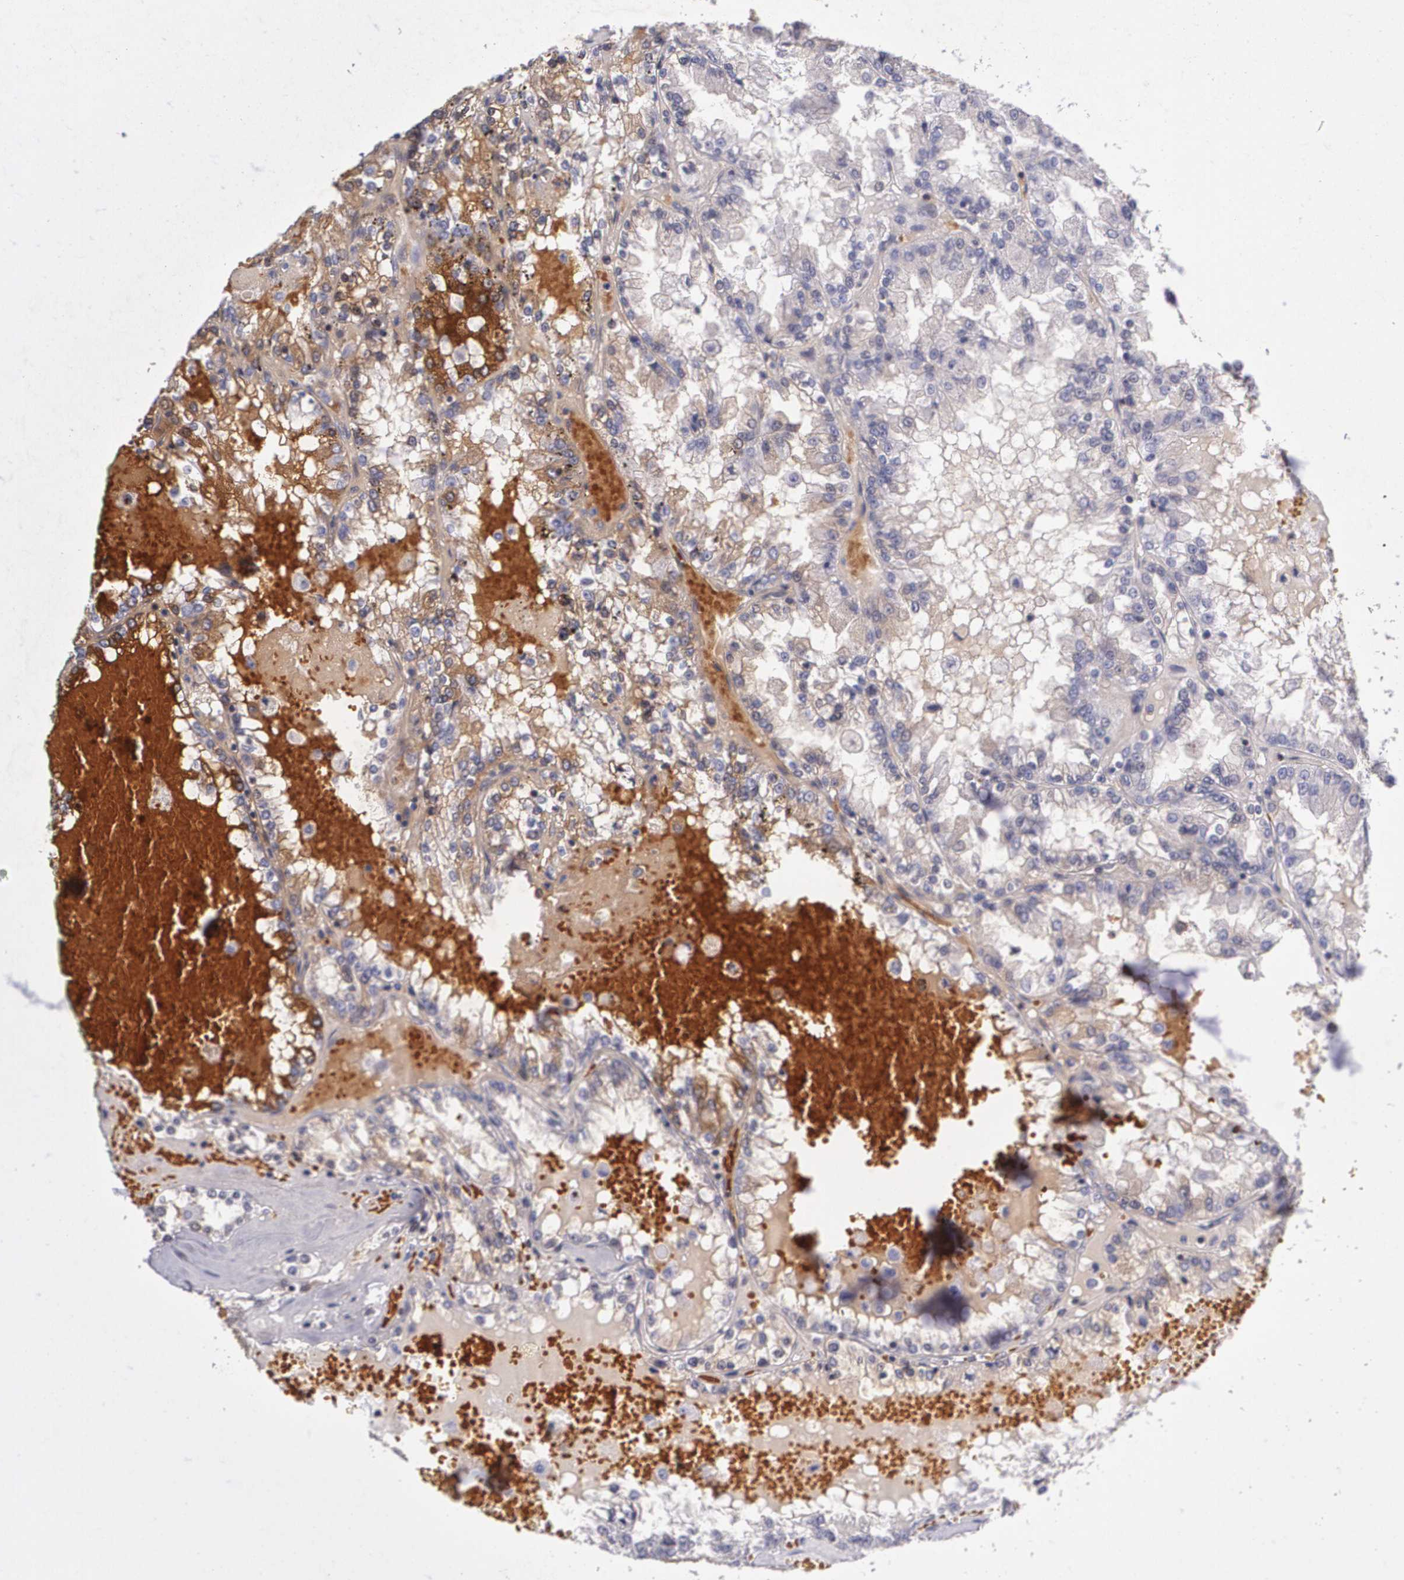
{"staining": {"intensity": "moderate", "quantity": ">75%", "location": "cytoplasmic/membranous"}, "tissue": "renal cancer", "cell_type": "Tumor cells", "image_type": "cancer", "snomed": [{"axis": "morphology", "description": "Adenocarcinoma, NOS"}, {"axis": "topography", "description": "Kidney"}], "caption": "Renal cancer (adenocarcinoma) was stained to show a protein in brown. There is medium levels of moderate cytoplasmic/membranous staining in about >75% of tumor cells.", "gene": "MGMT", "patient": {"sex": "female", "age": 56}}